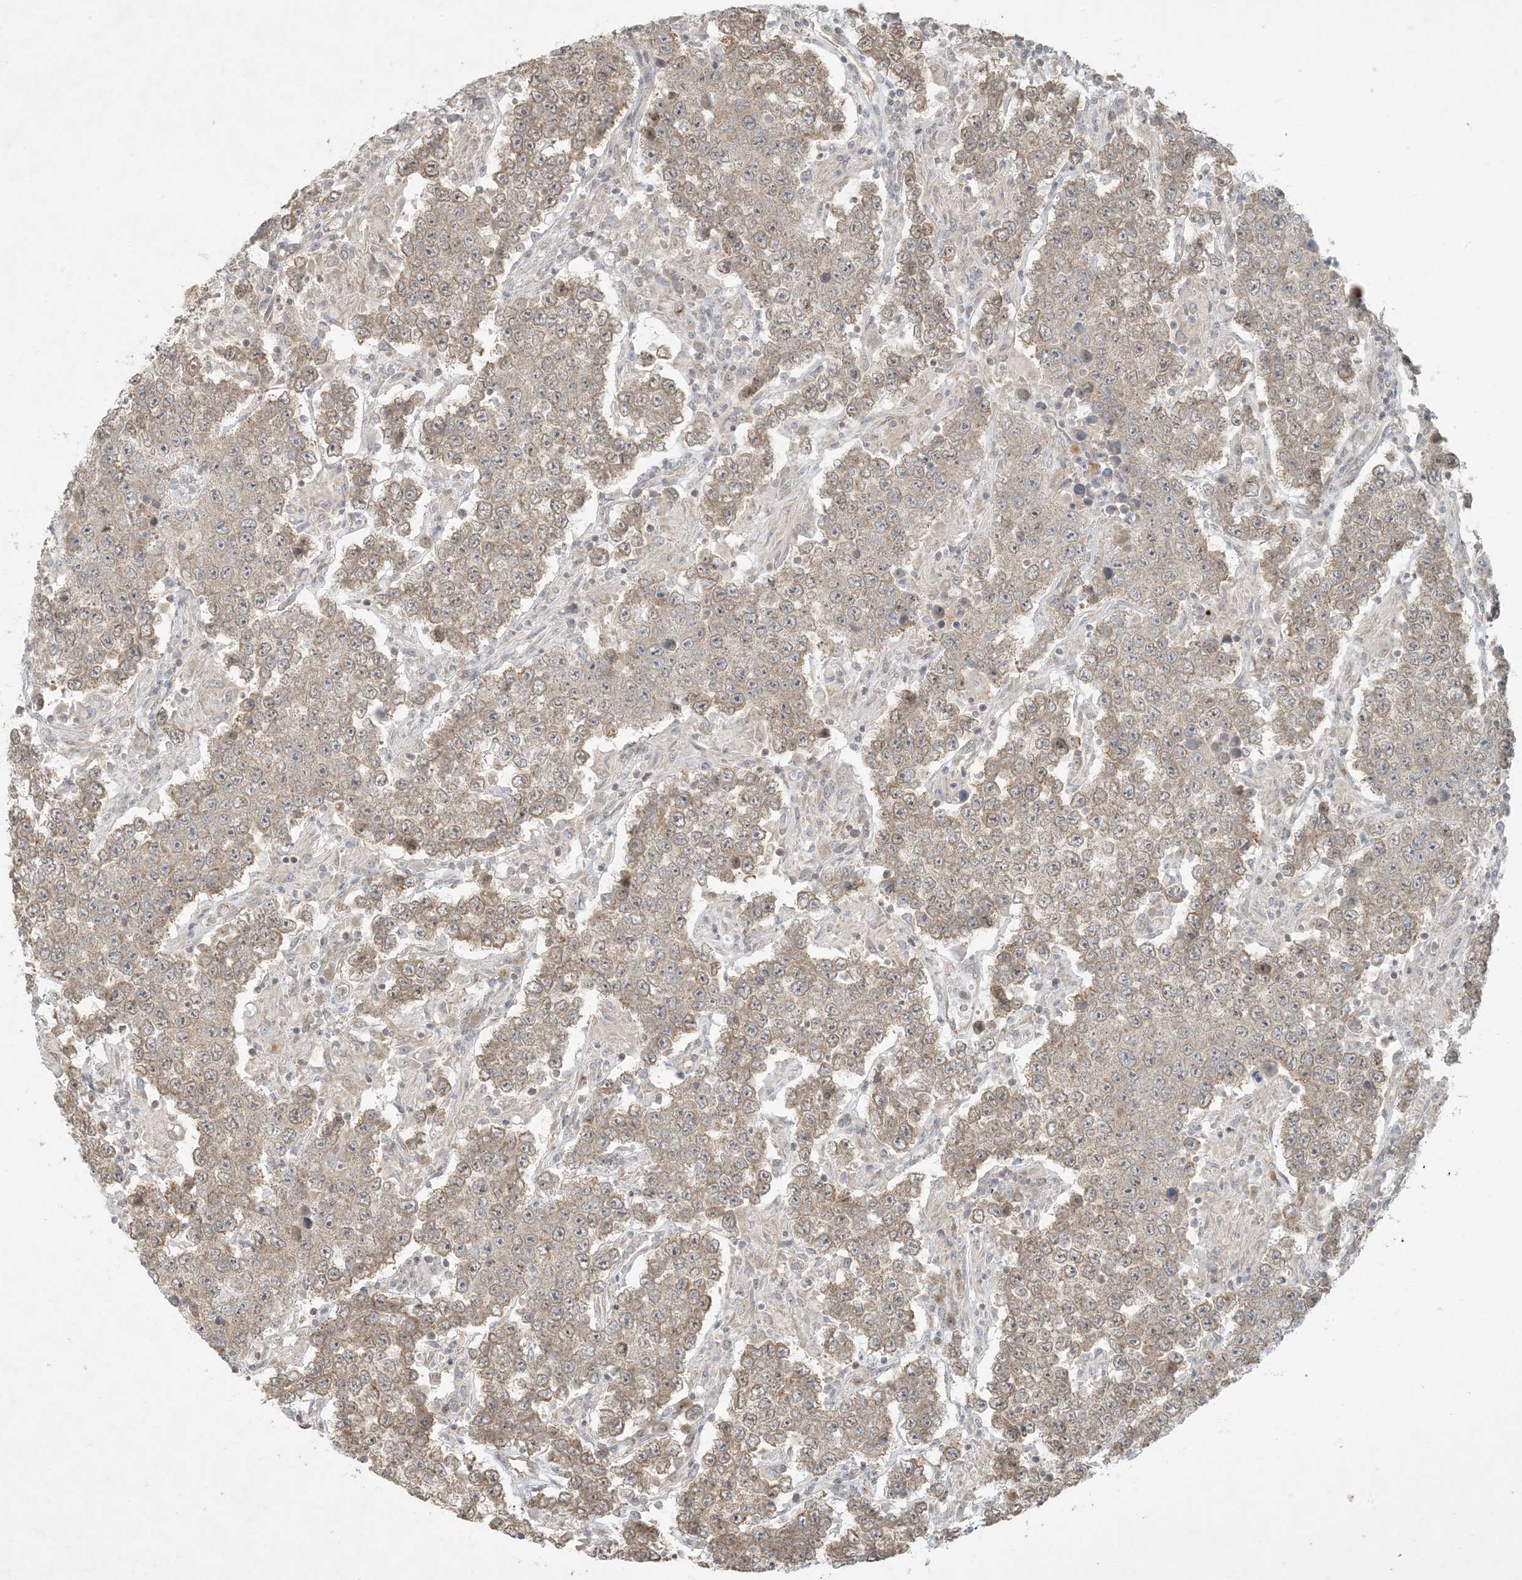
{"staining": {"intensity": "moderate", "quantity": "25%-75%", "location": "cytoplasmic/membranous"}, "tissue": "testis cancer", "cell_type": "Tumor cells", "image_type": "cancer", "snomed": [{"axis": "morphology", "description": "Normal tissue, NOS"}, {"axis": "morphology", "description": "Urothelial carcinoma, High grade"}, {"axis": "morphology", "description": "Seminoma, NOS"}, {"axis": "morphology", "description": "Carcinoma, Embryonal, NOS"}, {"axis": "topography", "description": "Urinary bladder"}, {"axis": "topography", "description": "Testis"}], "caption": "A photomicrograph of testis cancer stained for a protein exhibits moderate cytoplasmic/membranous brown staining in tumor cells.", "gene": "BCORL1", "patient": {"sex": "male", "age": 41}}